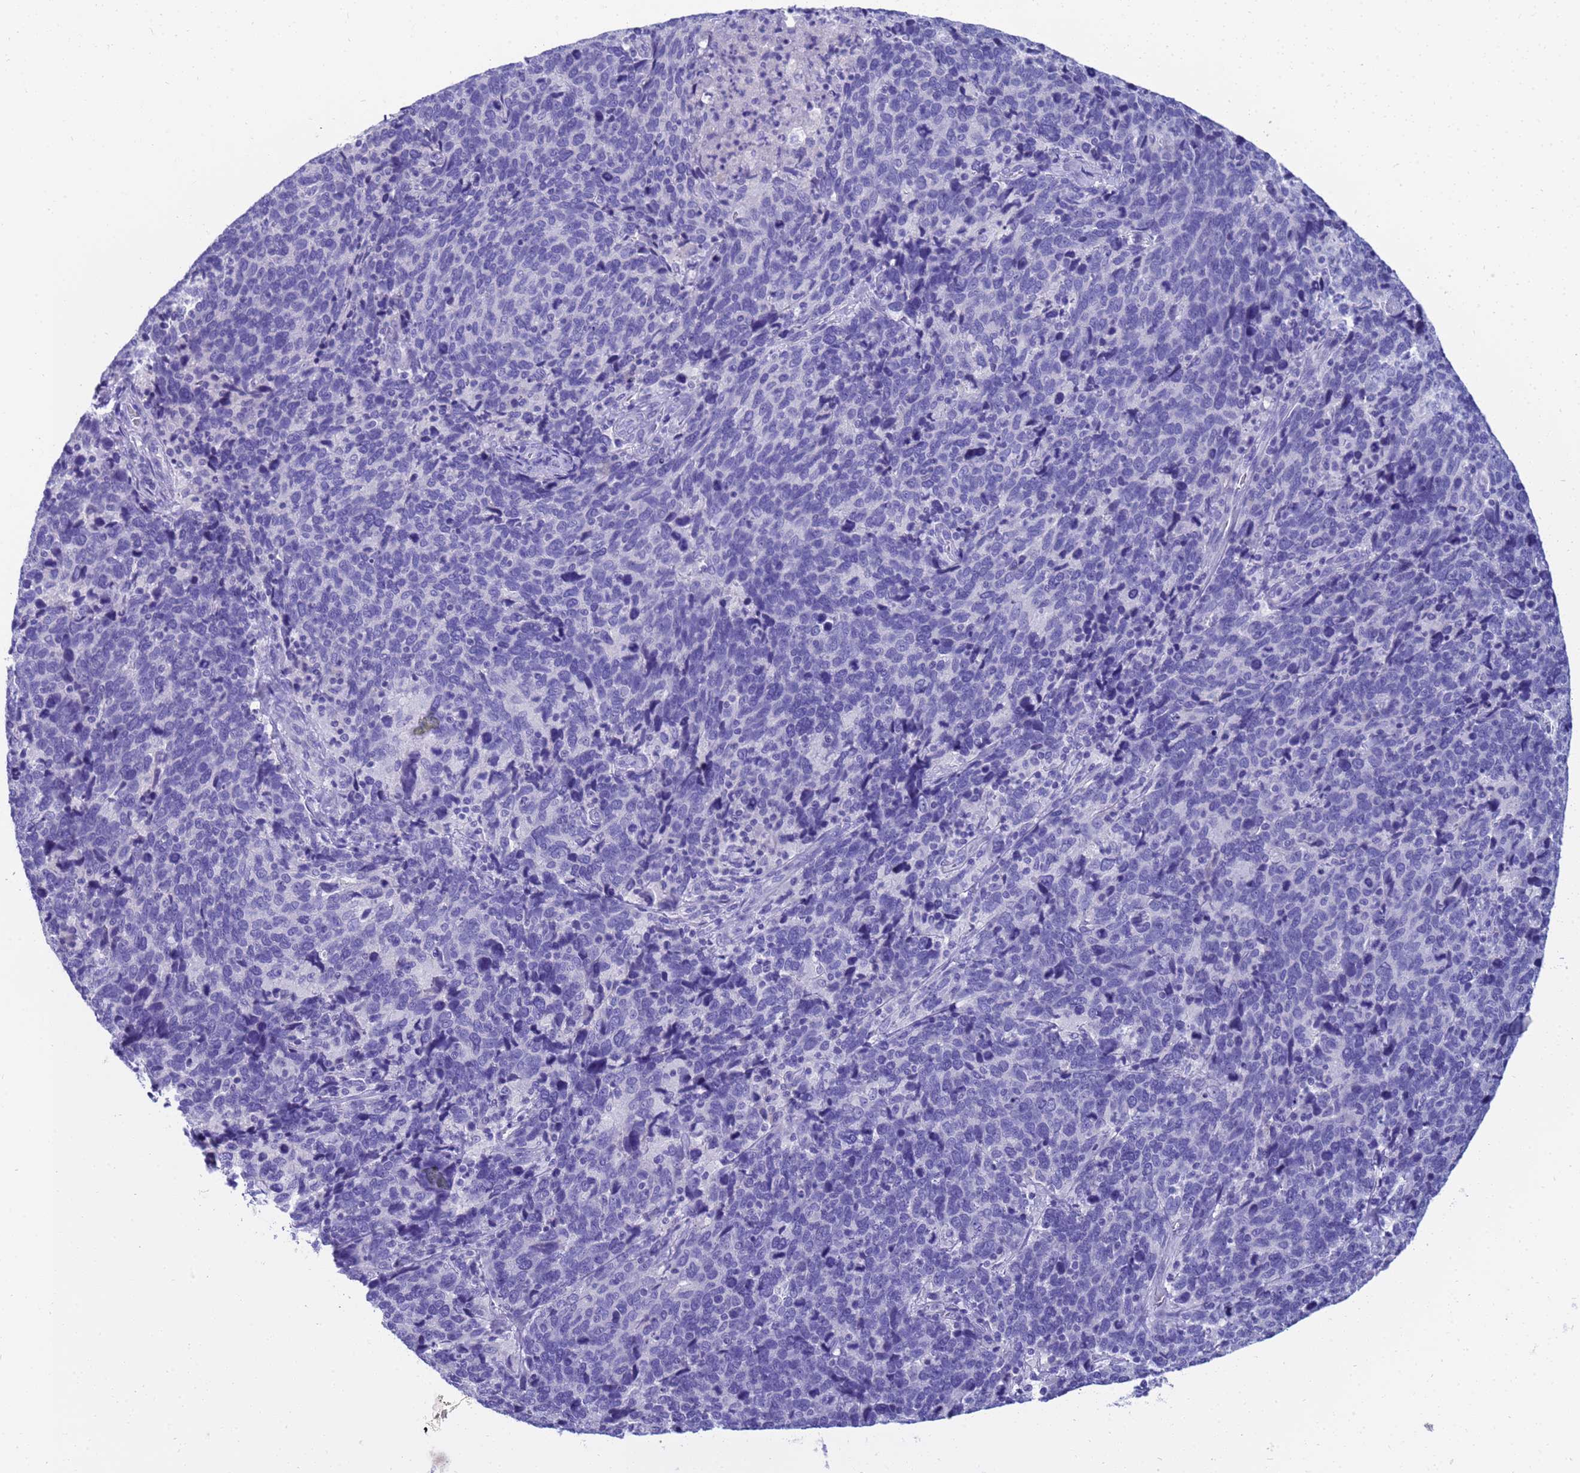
{"staining": {"intensity": "negative", "quantity": "none", "location": "none"}, "tissue": "cervical cancer", "cell_type": "Tumor cells", "image_type": "cancer", "snomed": [{"axis": "morphology", "description": "Squamous cell carcinoma, NOS"}, {"axis": "topography", "description": "Cervix"}], "caption": "Immunohistochemistry photomicrograph of human cervical cancer (squamous cell carcinoma) stained for a protein (brown), which demonstrates no positivity in tumor cells. (DAB (3,3'-diaminobenzidine) IHC with hematoxylin counter stain).", "gene": "SYCN", "patient": {"sex": "female", "age": 41}}